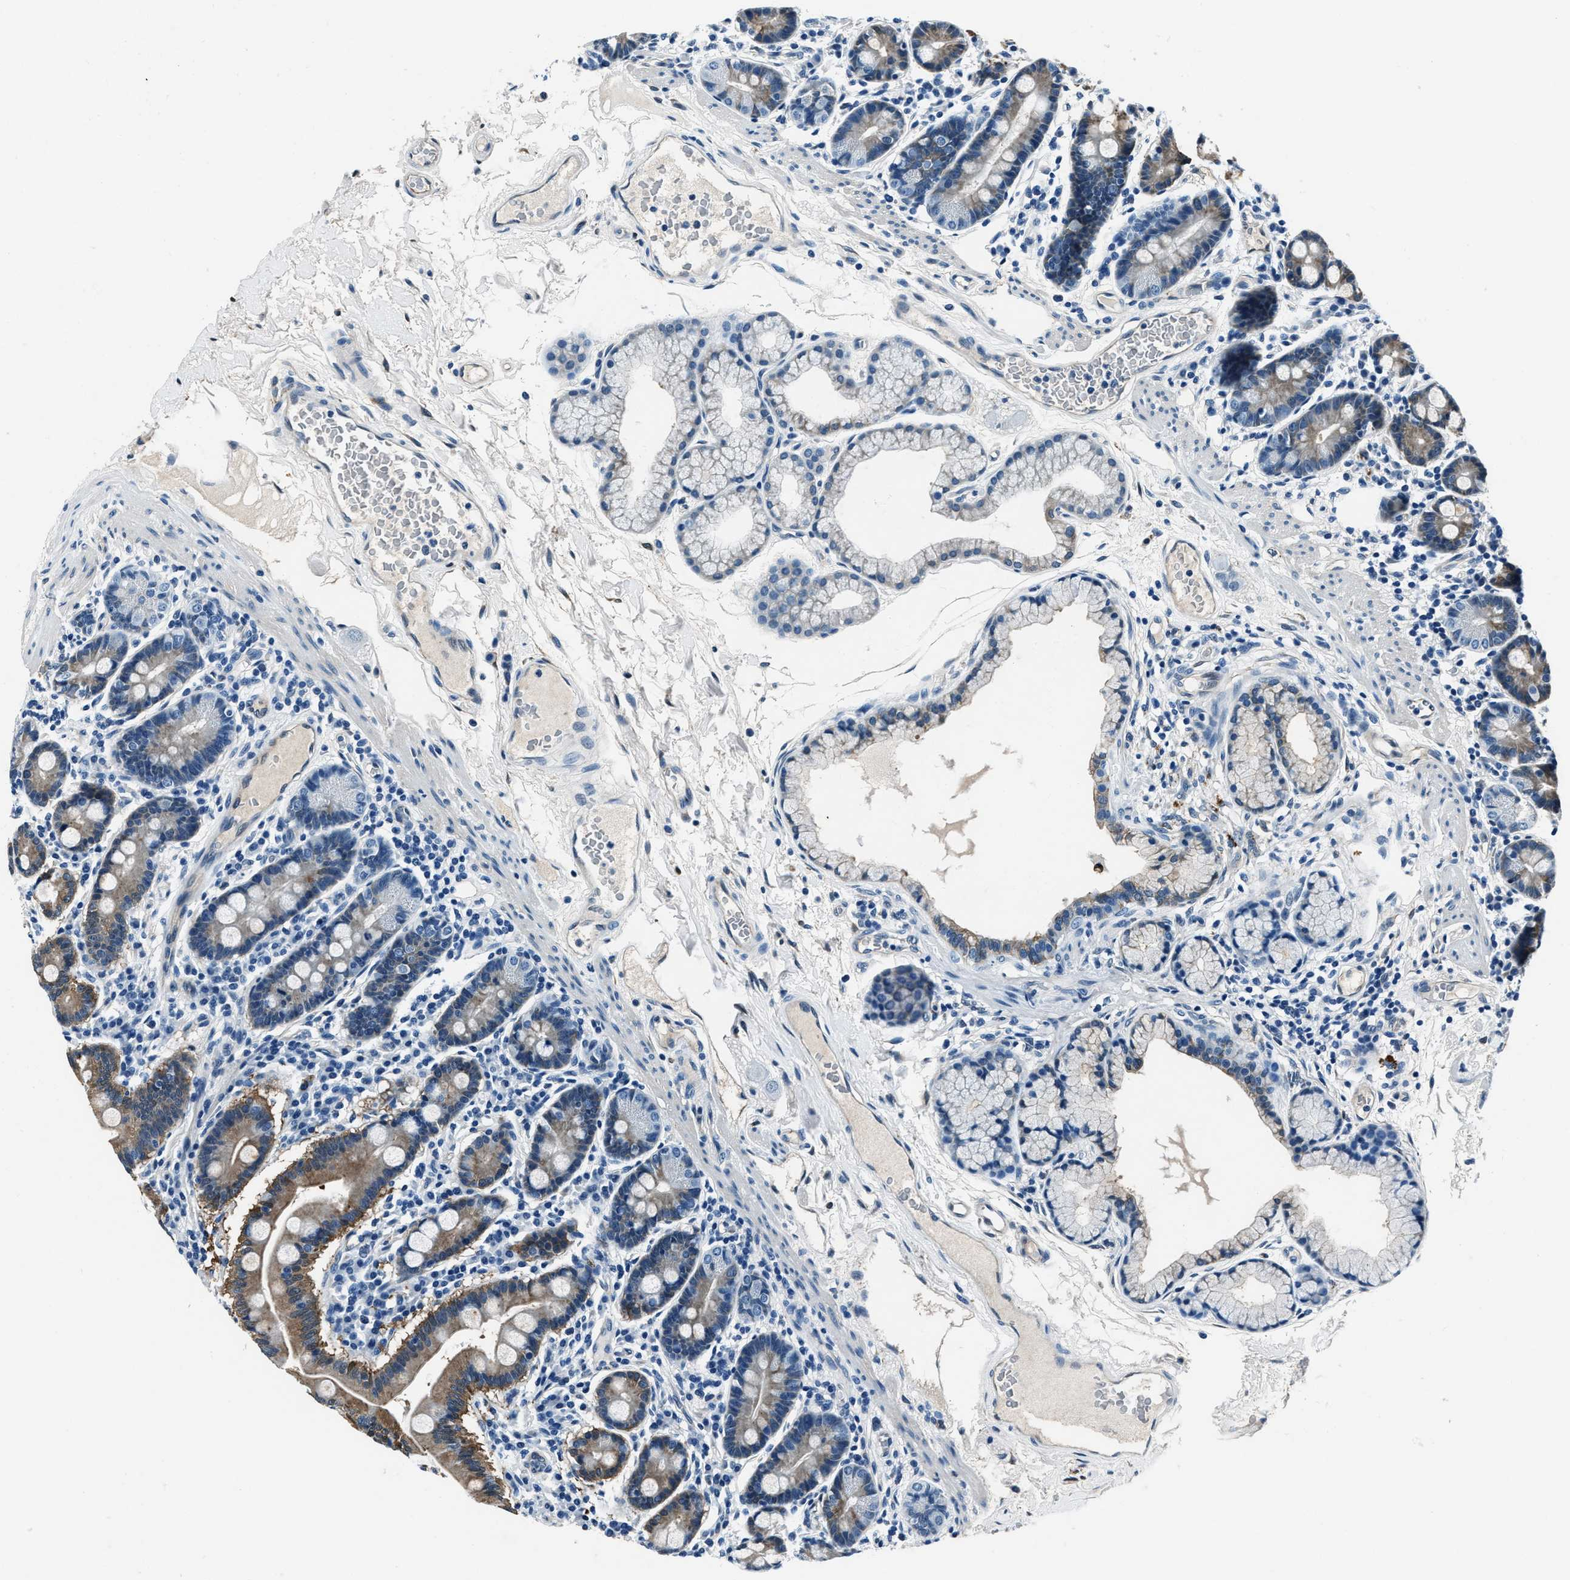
{"staining": {"intensity": "moderate", "quantity": "25%-75%", "location": "cytoplasmic/membranous"}, "tissue": "duodenum", "cell_type": "Glandular cells", "image_type": "normal", "snomed": [{"axis": "morphology", "description": "Normal tissue, NOS"}, {"axis": "topography", "description": "Duodenum"}], "caption": "The immunohistochemical stain labels moderate cytoplasmic/membranous expression in glandular cells of normal duodenum. (Stains: DAB (3,3'-diaminobenzidine) in brown, nuclei in blue, Microscopy: brightfield microscopy at high magnification).", "gene": "PTPDC1", "patient": {"sex": "male", "age": 50}}